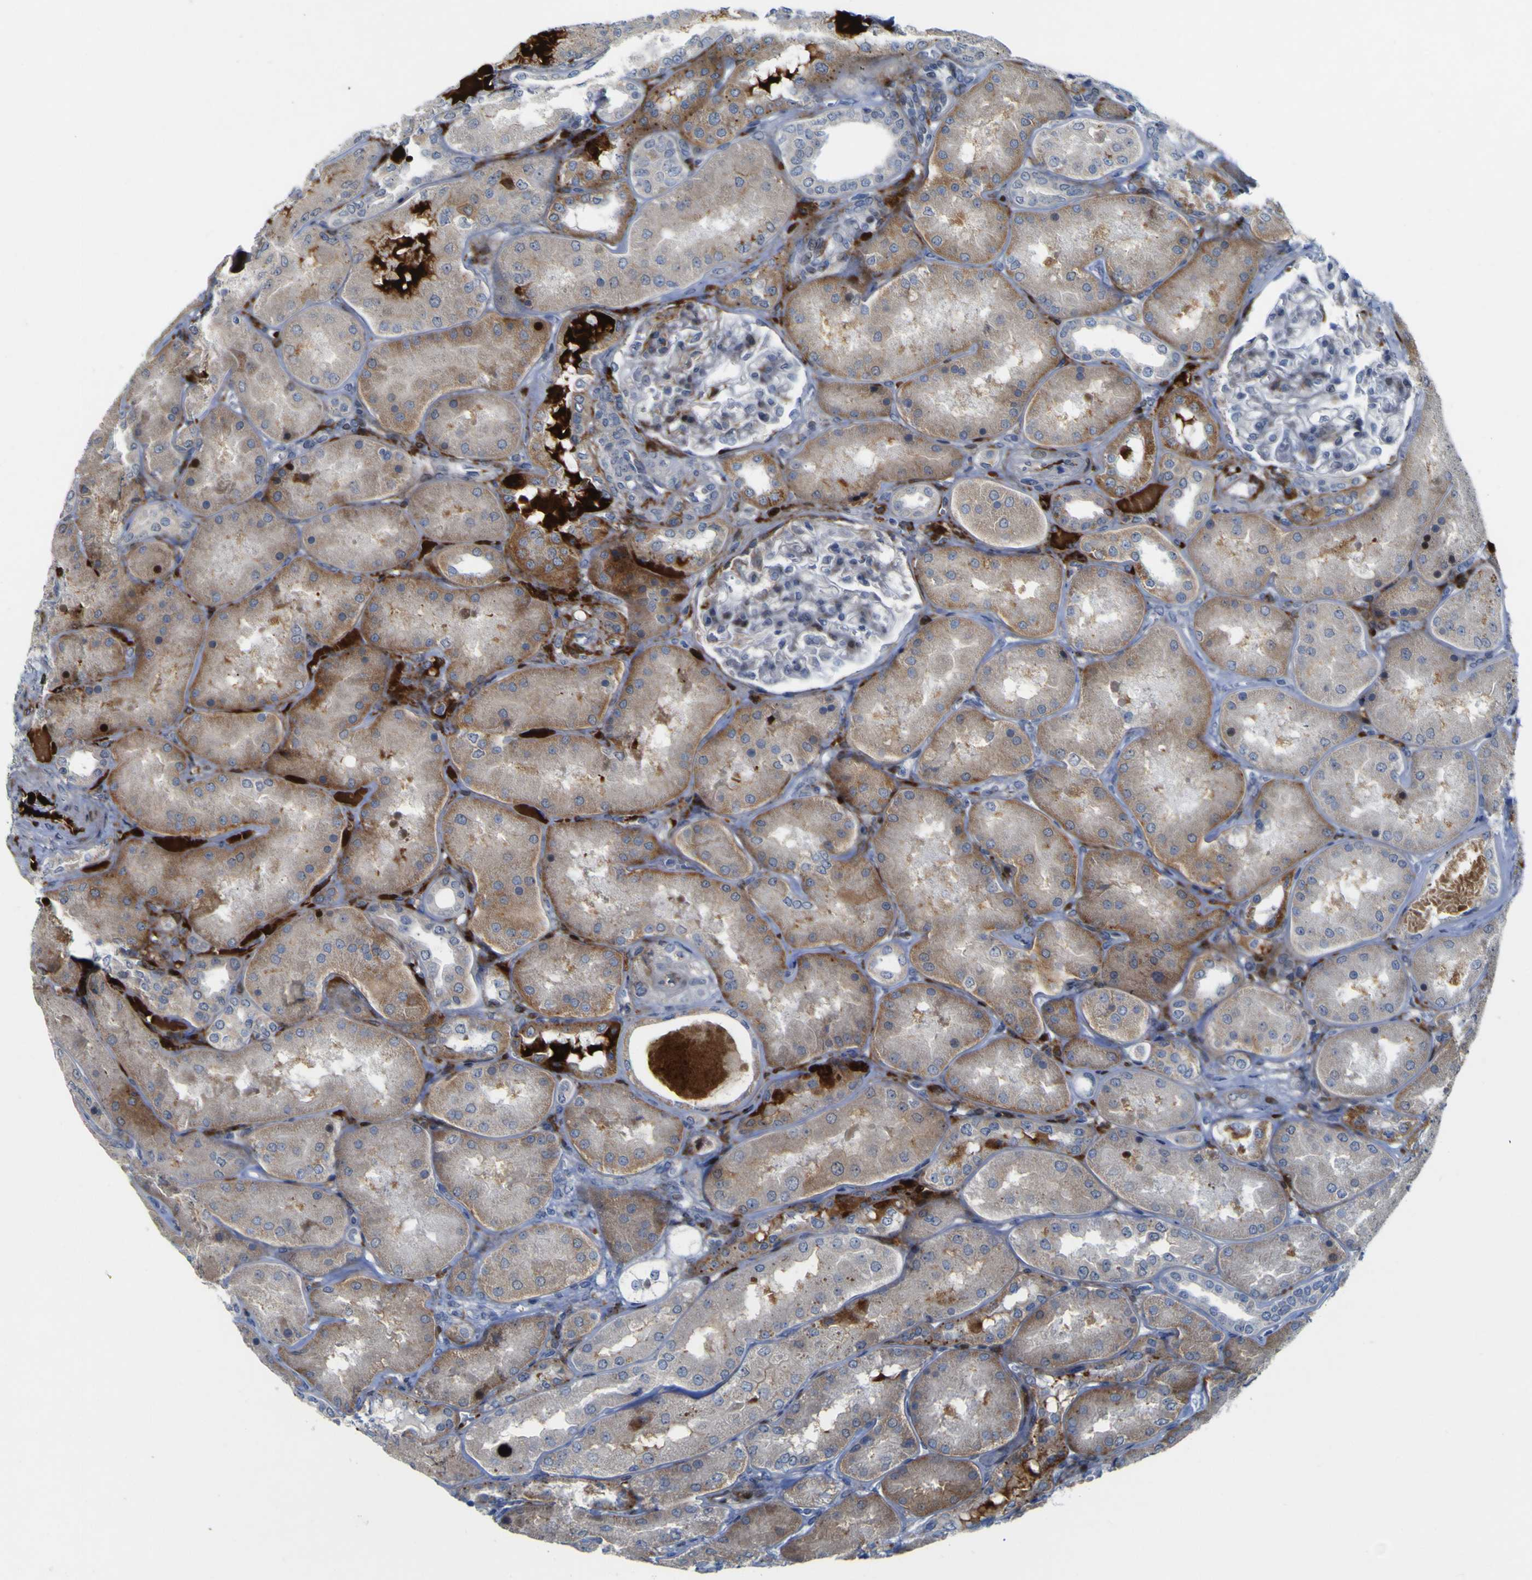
{"staining": {"intensity": "weak", "quantity": "<25%", "location": "cytoplasmic/membranous"}, "tissue": "kidney", "cell_type": "Cells in glomeruli", "image_type": "normal", "snomed": [{"axis": "morphology", "description": "Normal tissue, NOS"}, {"axis": "topography", "description": "Kidney"}], "caption": "Immunohistochemistry image of unremarkable human kidney stained for a protein (brown), which reveals no expression in cells in glomeruli. (Brightfield microscopy of DAB (3,3'-diaminobenzidine) immunohistochemistry at high magnification).", "gene": "NAV1", "patient": {"sex": "female", "age": 56}}